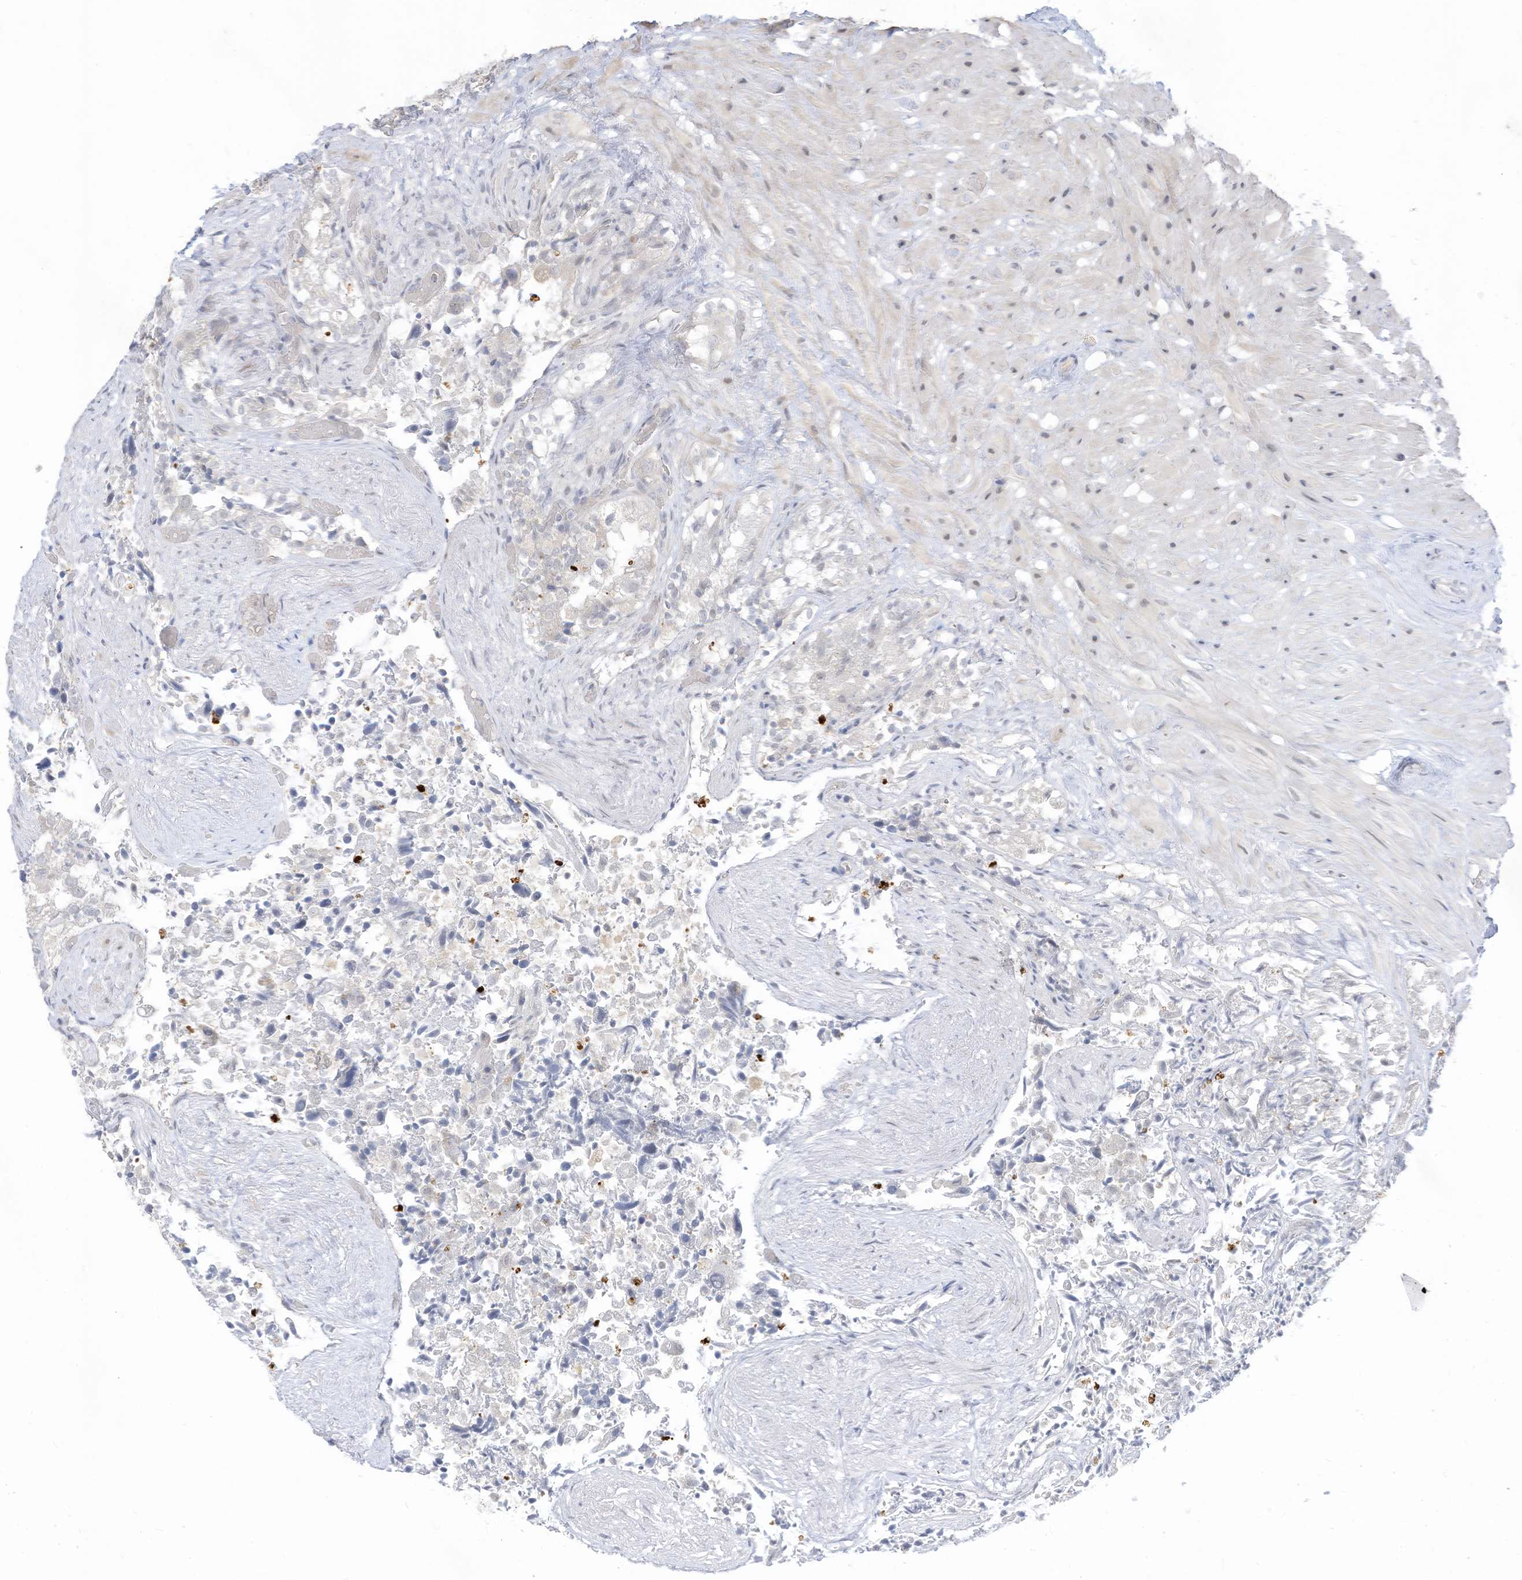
{"staining": {"intensity": "weak", "quantity": "<25%", "location": "cytoplasmic/membranous"}, "tissue": "seminal vesicle", "cell_type": "Glandular cells", "image_type": "normal", "snomed": [{"axis": "morphology", "description": "Normal tissue, NOS"}, {"axis": "topography", "description": "Seminal veicle"}, {"axis": "topography", "description": "Peripheral nerve tissue"}], "caption": "An immunohistochemistry (IHC) micrograph of unremarkable seminal vesicle is shown. There is no staining in glandular cells of seminal vesicle. (Immunohistochemistry (ihc), brightfield microscopy, high magnification).", "gene": "ASPRV1", "patient": {"sex": "male", "age": 63}}